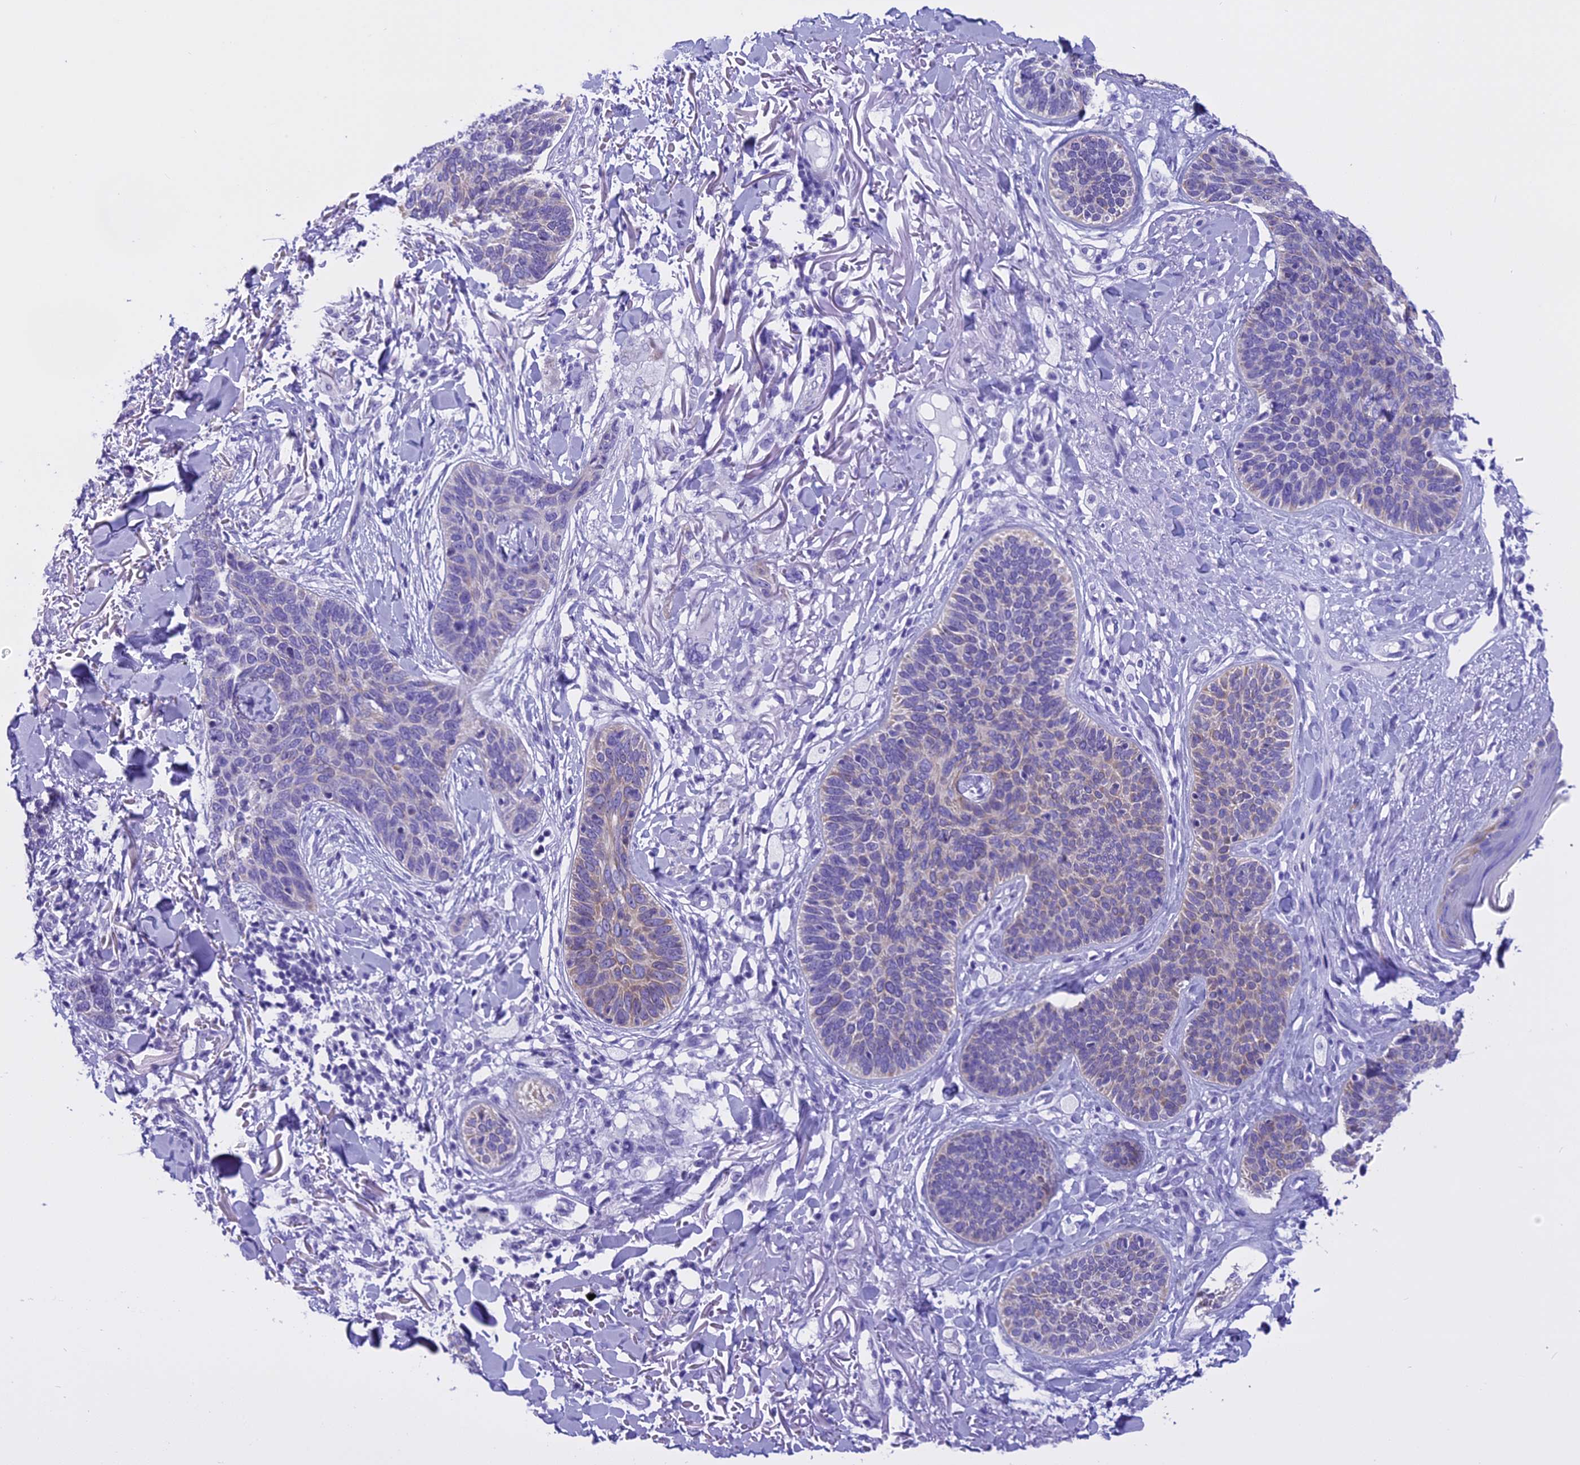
{"staining": {"intensity": "negative", "quantity": "none", "location": "none"}, "tissue": "skin cancer", "cell_type": "Tumor cells", "image_type": "cancer", "snomed": [{"axis": "morphology", "description": "Basal cell carcinoma"}, {"axis": "topography", "description": "Skin"}], "caption": "Skin cancer was stained to show a protein in brown. There is no significant positivity in tumor cells.", "gene": "KCTD14", "patient": {"sex": "male", "age": 85}}